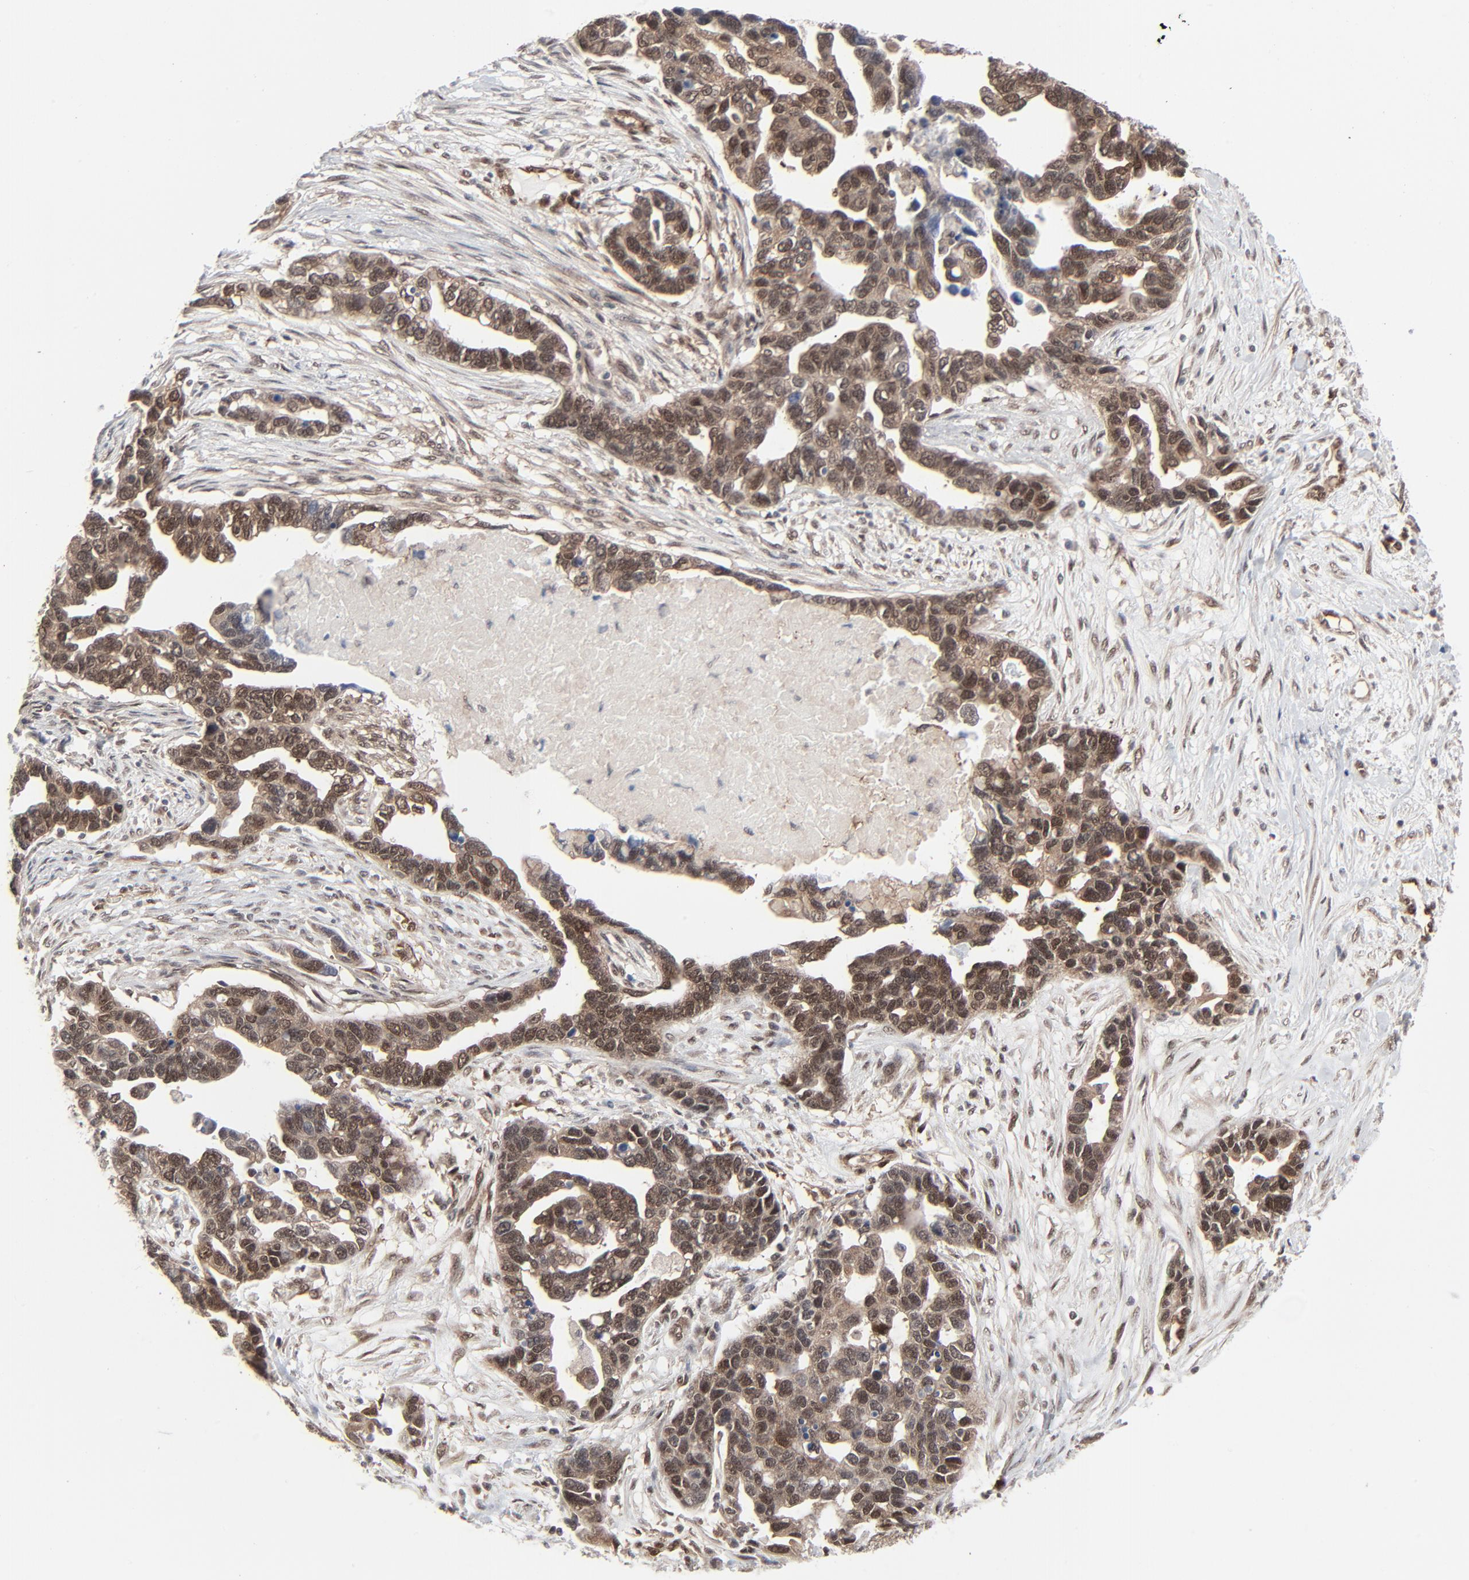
{"staining": {"intensity": "weak", "quantity": ">75%", "location": "cytoplasmic/membranous,nuclear"}, "tissue": "ovarian cancer", "cell_type": "Tumor cells", "image_type": "cancer", "snomed": [{"axis": "morphology", "description": "Cystadenocarcinoma, serous, NOS"}, {"axis": "topography", "description": "Ovary"}], "caption": "Immunohistochemical staining of human ovarian cancer shows low levels of weak cytoplasmic/membranous and nuclear positivity in approximately >75% of tumor cells.", "gene": "AKT1", "patient": {"sex": "female", "age": 54}}